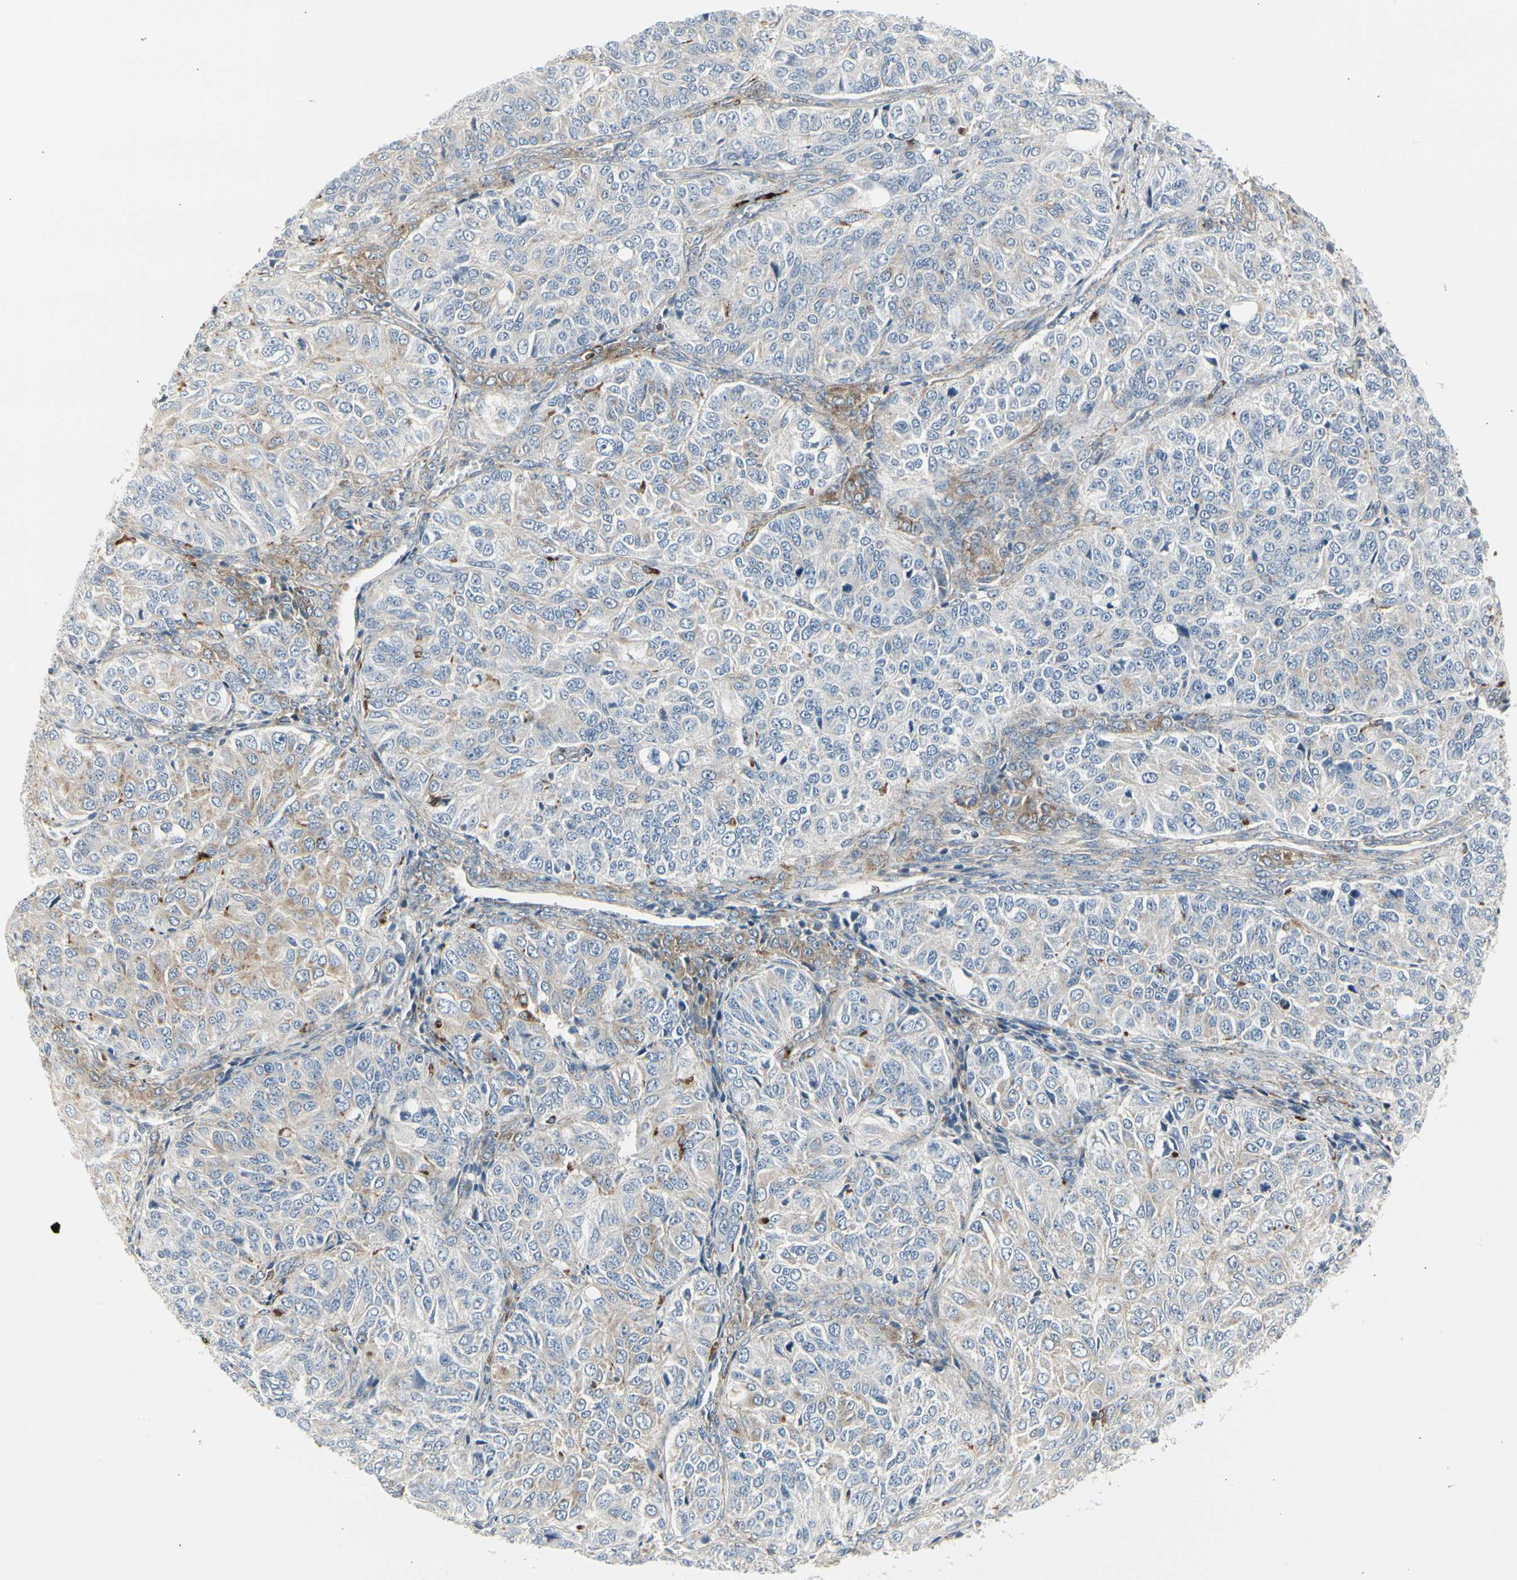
{"staining": {"intensity": "weak", "quantity": "<25%", "location": "cytoplasmic/membranous"}, "tissue": "ovarian cancer", "cell_type": "Tumor cells", "image_type": "cancer", "snomed": [{"axis": "morphology", "description": "Carcinoma, endometroid"}, {"axis": "topography", "description": "Ovary"}], "caption": "An immunohistochemistry (IHC) image of ovarian cancer is shown. There is no staining in tumor cells of ovarian cancer.", "gene": "ATP6V1B2", "patient": {"sex": "female", "age": 51}}